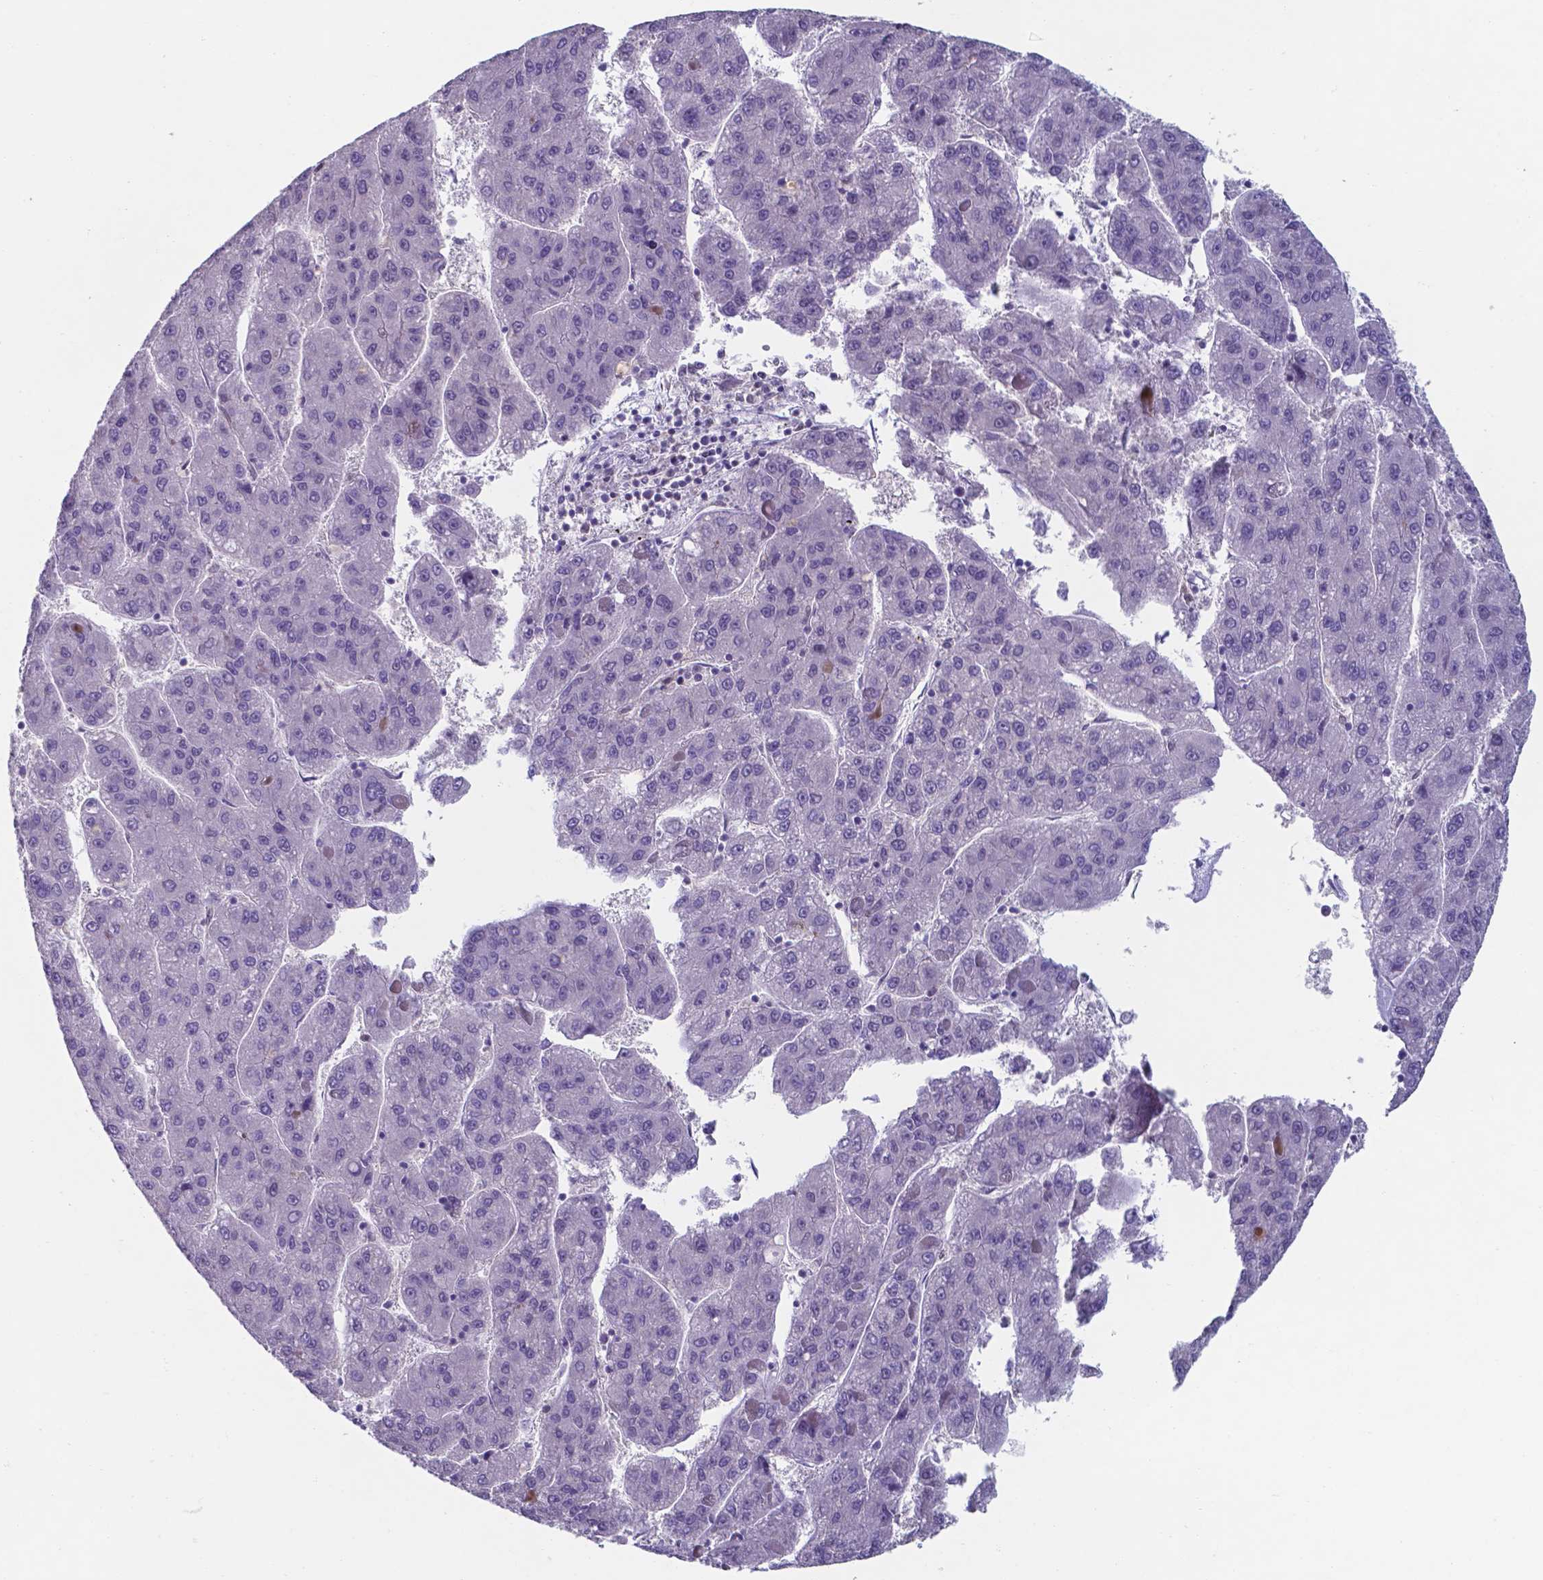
{"staining": {"intensity": "negative", "quantity": "none", "location": "none"}, "tissue": "liver cancer", "cell_type": "Tumor cells", "image_type": "cancer", "snomed": [{"axis": "morphology", "description": "Carcinoma, Hepatocellular, NOS"}, {"axis": "topography", "description": "Liver"}], "caption": "Immunohistochemical staining of hepatocellular carcinoma (liver) shows no significant staining in tumor cells.", "gene": "UBE2E2", "patient": {"sex": "female", "age": 82}}